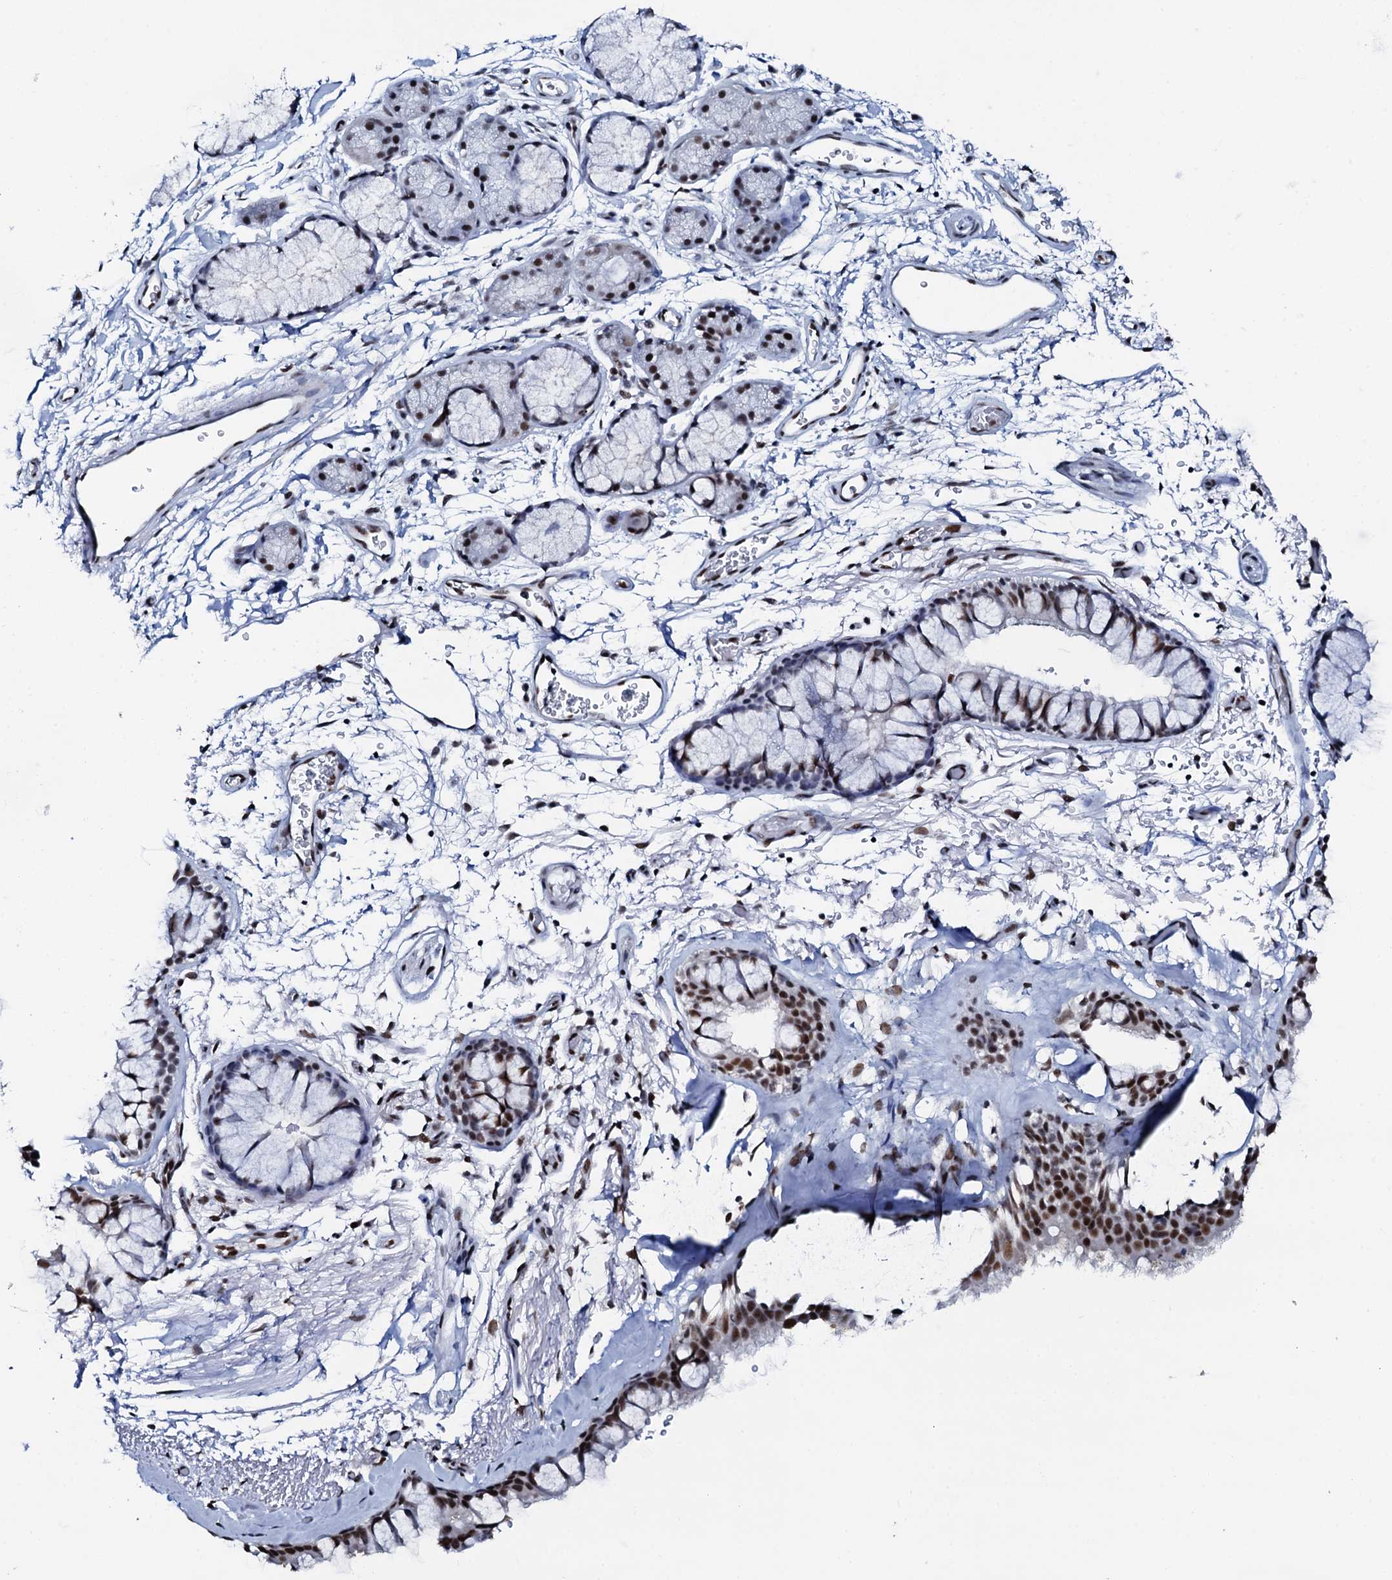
{"staining": {"intensity": "moderate", "quantity": ">75%", "location": "nuclear"}, "tissue": "bronchus", "cell_type": "Respiratory epithelial cells", "image_type": "normal", "snomed": [{"axis": "morphology", "description": "Normal tissue, NOS"}, {"axis": "topography", "description": "Bronchus"}], "caption": "Bronchus stained with a brown dye shows moderate nuclear positive expression in approximately >75% of respiratory epithelial cells.", "gene": "NKAPD1", "patient": {"sex": "male", "age": 65}}